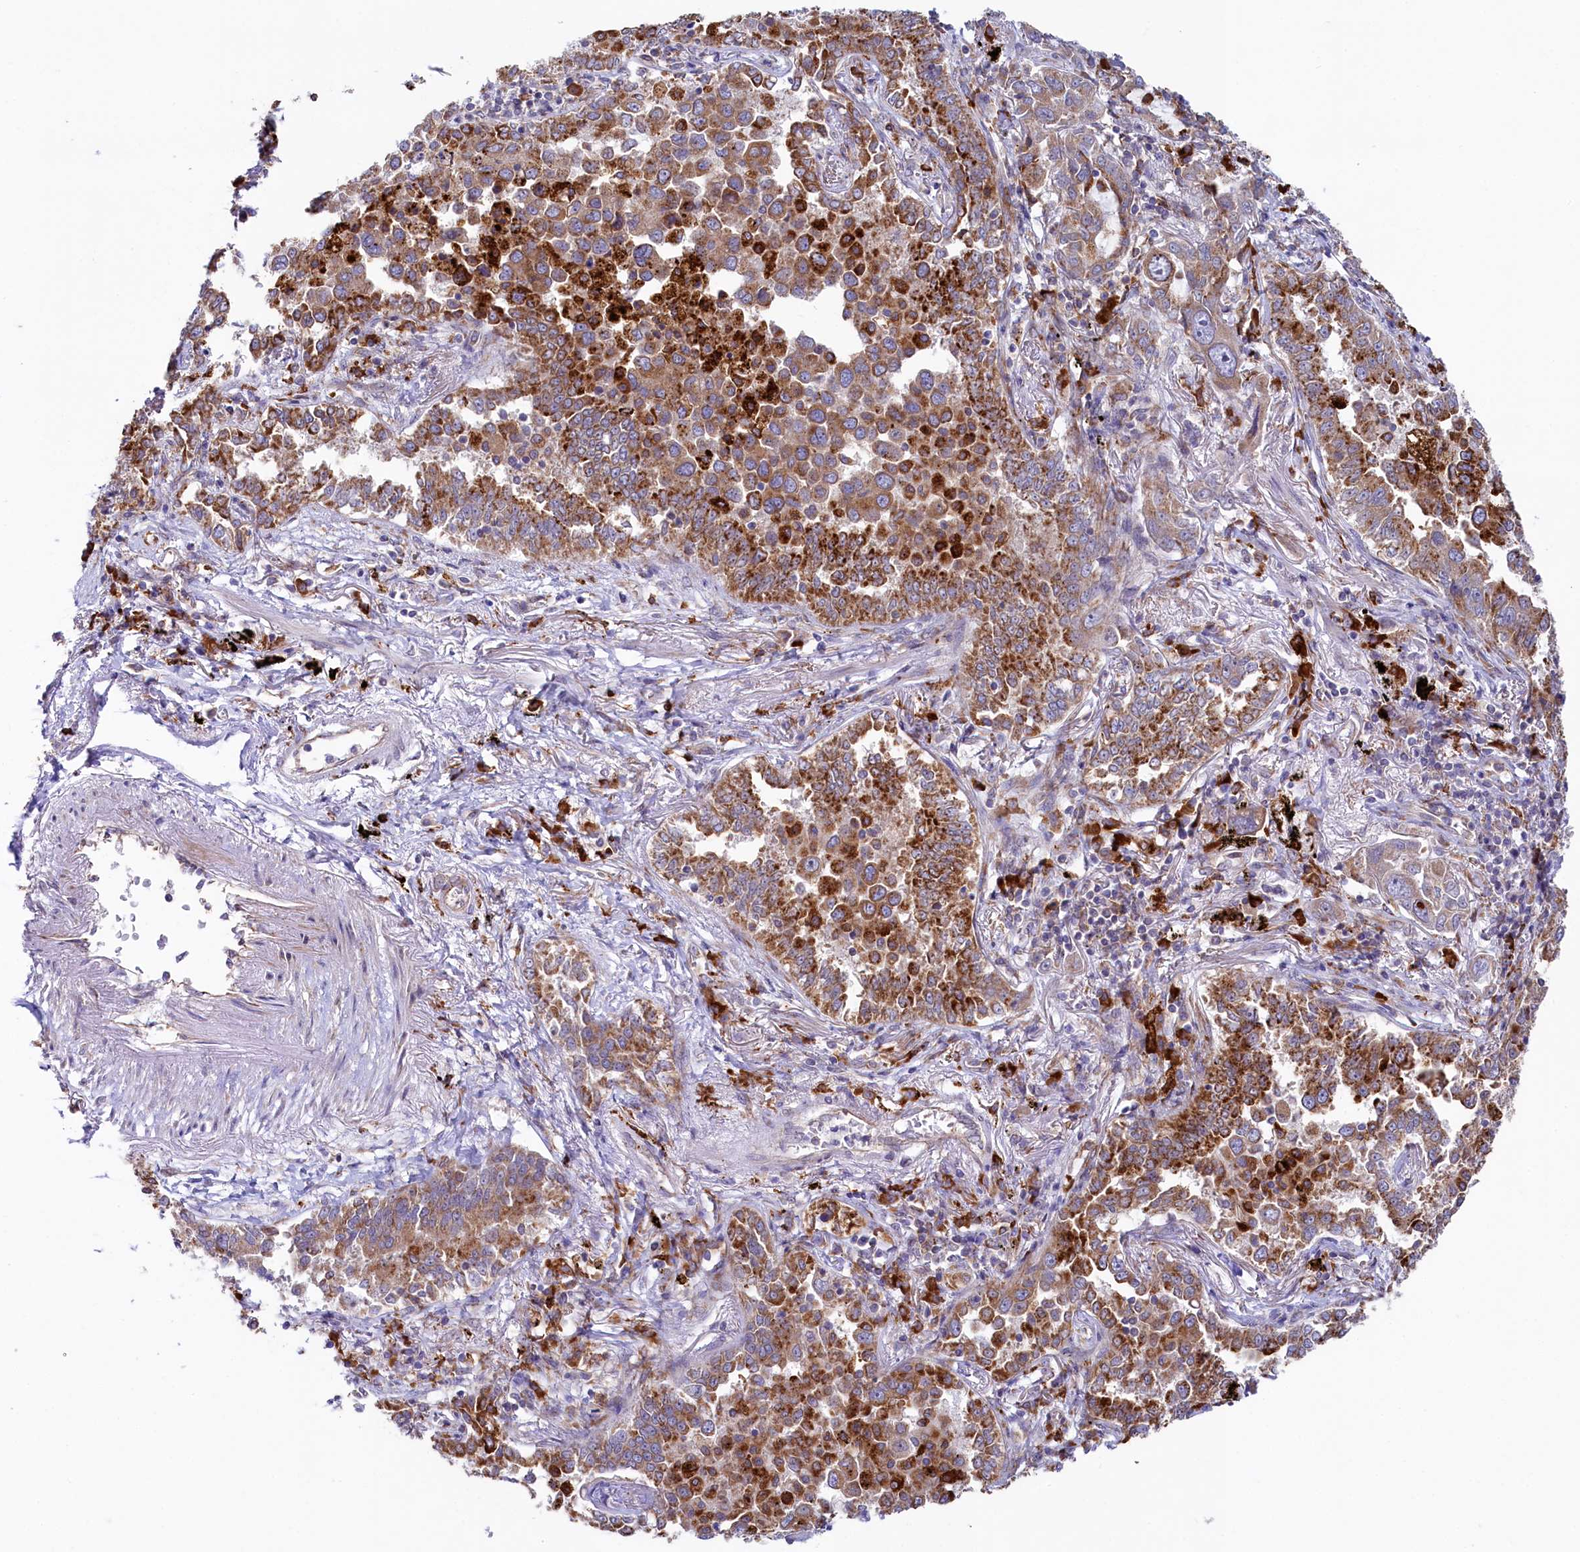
{"staining": {"intensity": "moderate", "quantity": ">75%", "location": "cytoplasmic/membranous"}, "tissue": "lung cancer", "cell_type": "Tumor cells", "image_type": "cancer", "snomed": [{"axis": "morphology", "description": "Adenocarcinoma, NOS"}, {"axis": "topography", "description": "Lung"}], "caption": "Lung cancer stained with a brown dye displays moderate cytoplasmic/membranous positive positivity in about >75% of tumor cells.", "gene": "CHID1", "patient": {"sex": "male", "age": 67}}